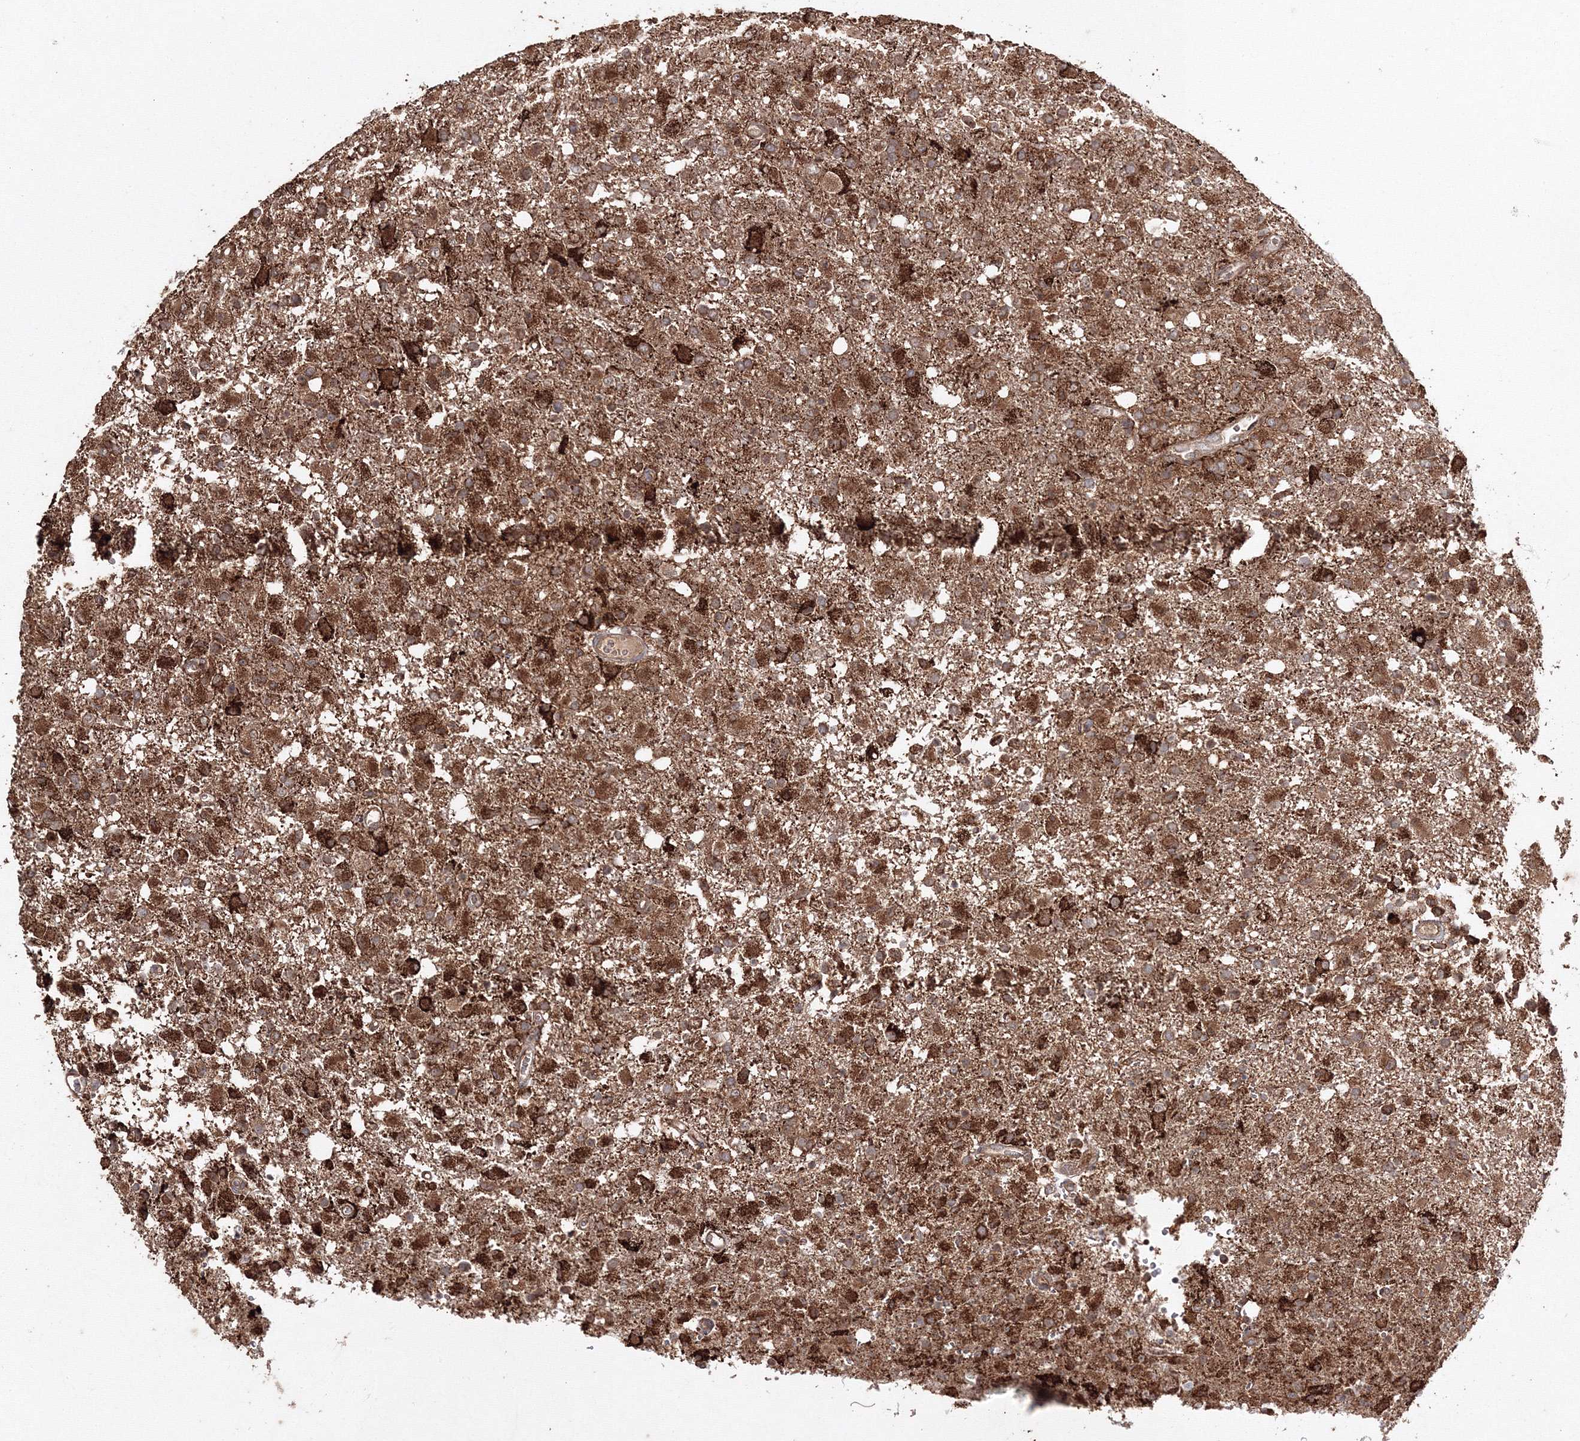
{"staining": {"intensity": "moderate", "quantity": ">75%", "location": "cytoplasmic/membranous"}, "tissue": "glioma", "cell_type": "Tumor cells", "image_type": "cancer", "snomed": [{"axis": "morphology", "description": "Glioma, malignant, High grade"}, {"axis": "topography", "description": "Brain"}], "caption": "Human malignant glioma (high-grade) stained with a protein marker displays moderate staining in tumor cells.", "gene": "DDO", "patient": {"sex": "female", "age": 57}}